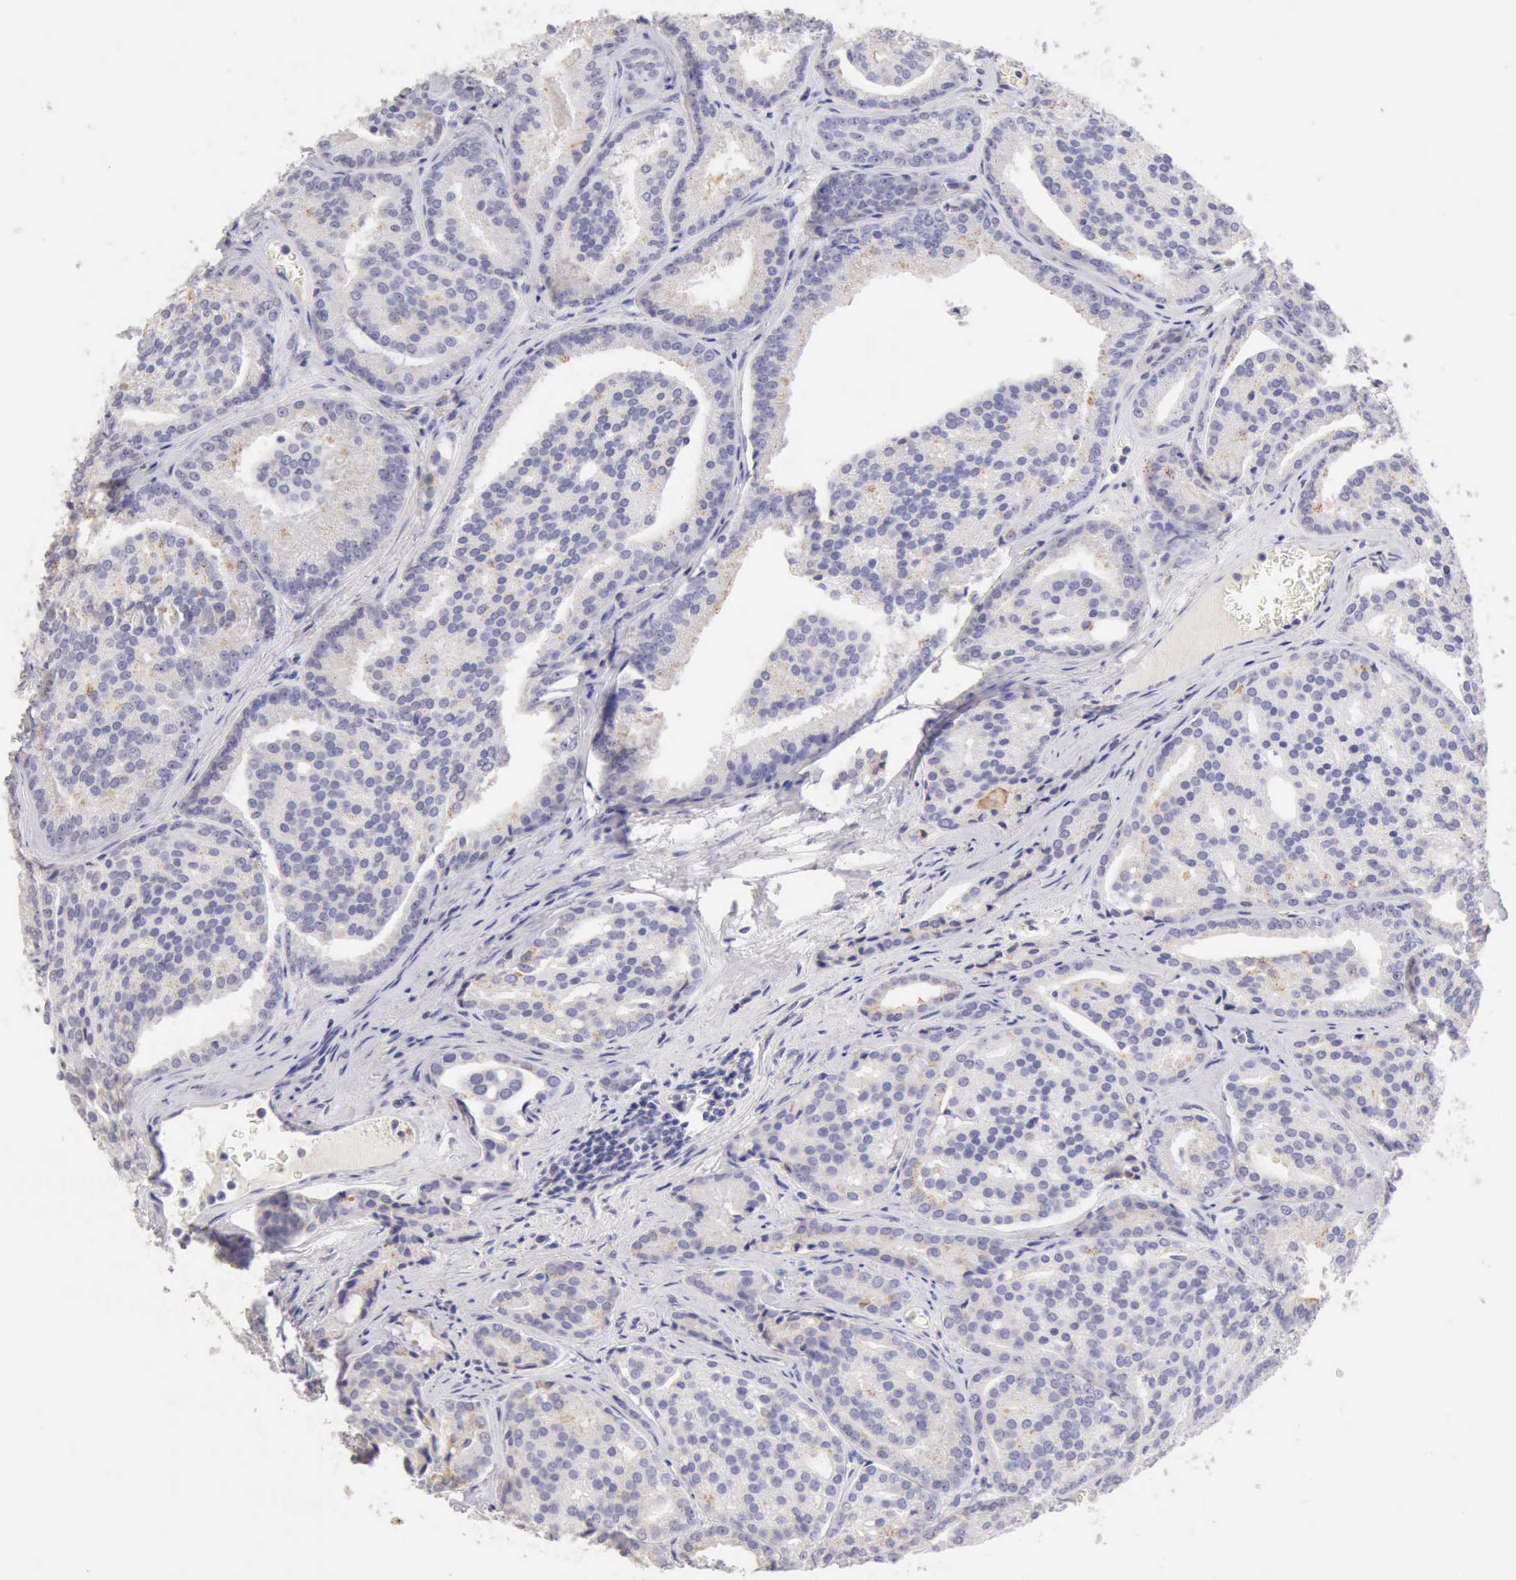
{"staining": {"intensity": "negative", "quantity": "none", "location": "none"}, "tissue": "prostate cancer", "cell_type": "Tumor cells", "image_type": "cancer", "snomed": [{"axis": "morphology", "description": "Adenocarcinoma, High grade"}, {"axis": "topography", "description": "Prostate"}], "caption": "The IHC micrograph has no significant expression in tumor cells of prostate cancer tissue.", "gene": "RNASE1", "patient": {"sex": "male", "age": 64}}